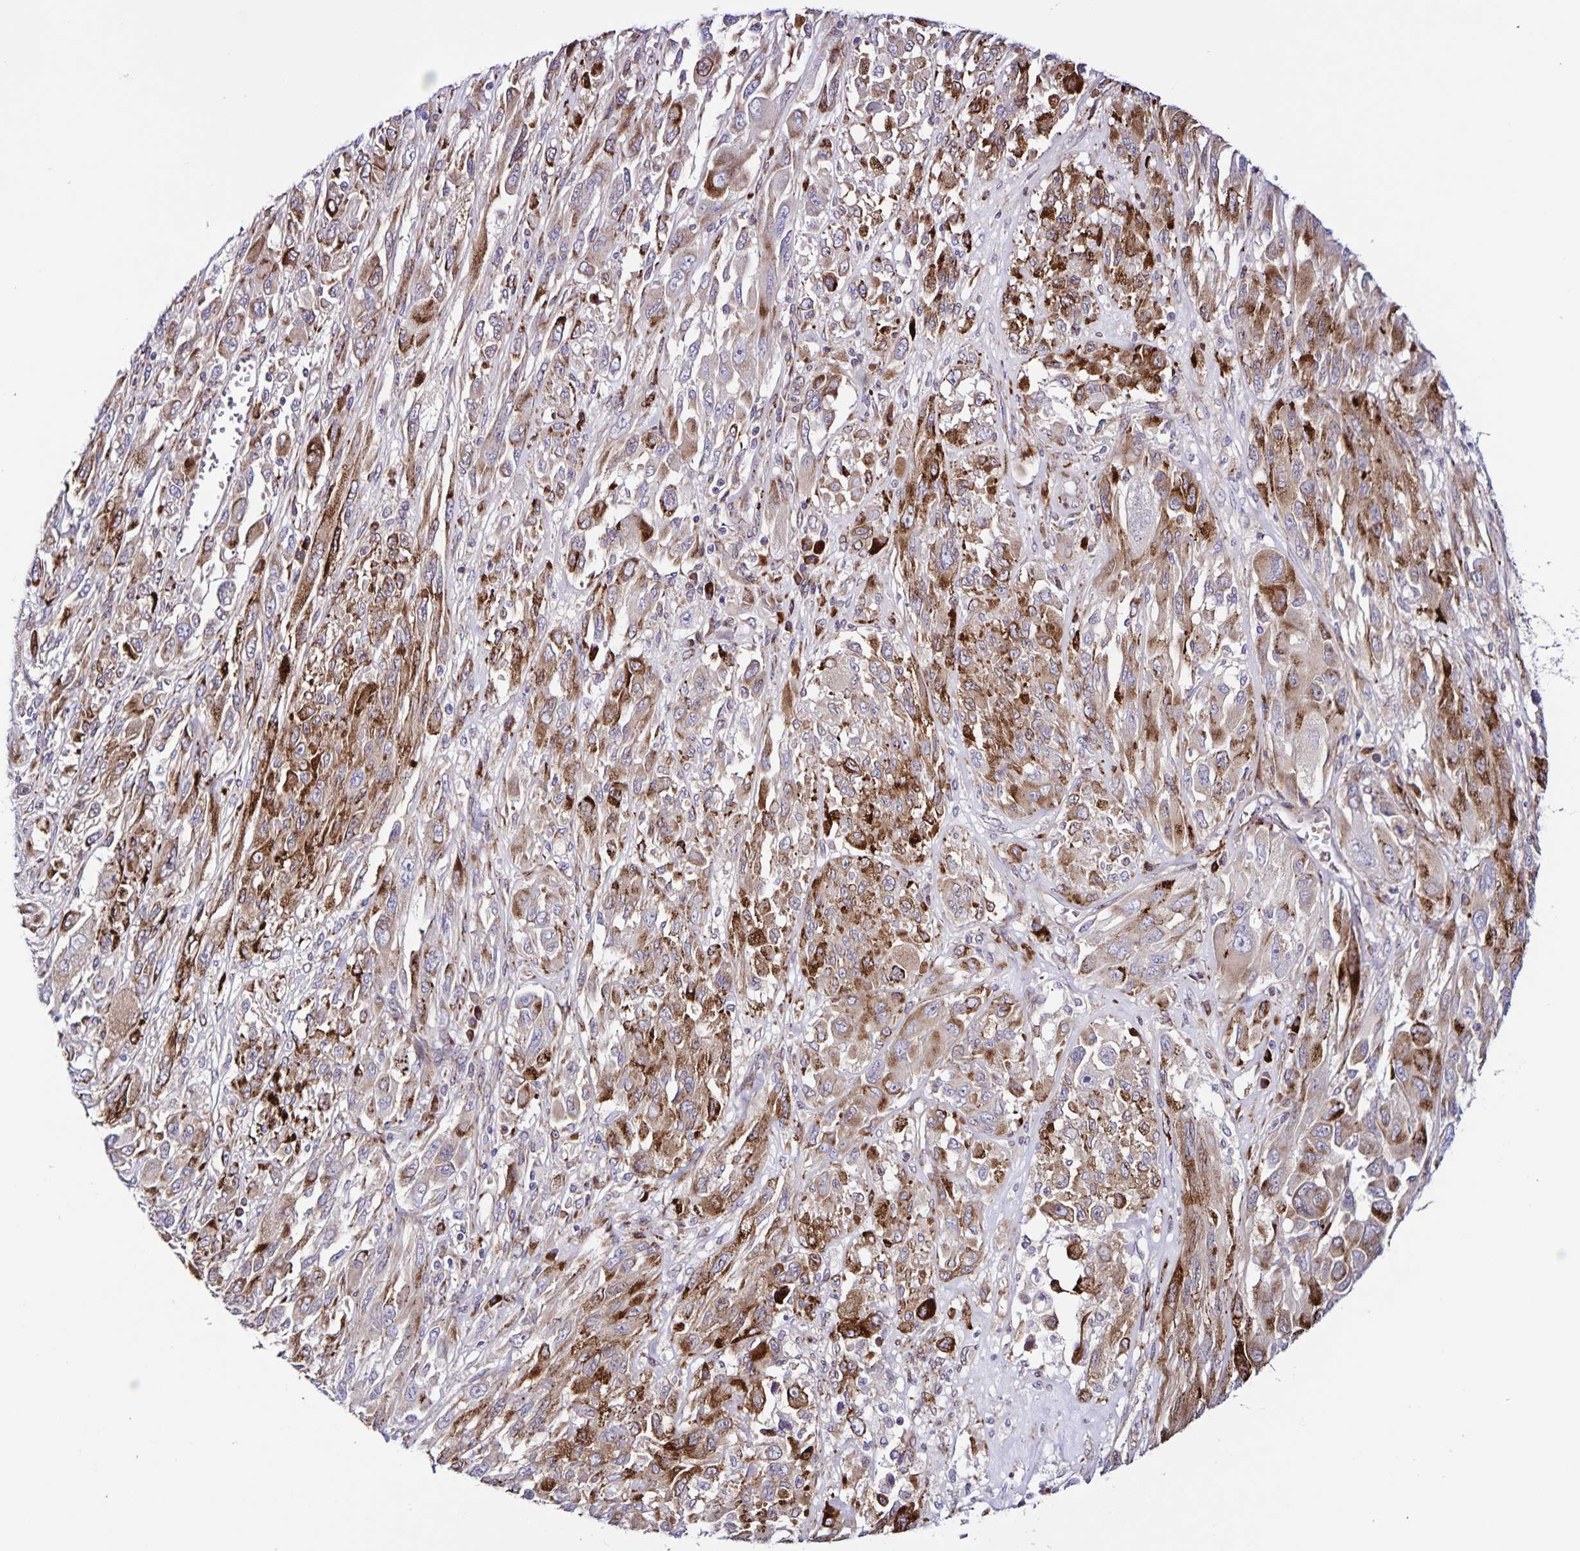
{"staining": {"intensity": "moderate", "quantity": "25%-75%", "location": "cytoplasmic/membranous"}, "tissue": "melanoma", "cell_type": "Tumor cells", "image_type": "cancer", "snomed": [{"axis": "morphology", "description": "Malignant melanoma, NOS"}, {"axis": "topography", "description": "Skin"}], "caption": "An IHC photomicrograph of neoplastic tissue is shown. Protein staining in brown labels moderate cytoplasmic/membranous positivity in melanoma within tumor cells.", "gene": "OSBPL5", "patient": {"sex": "female", "age": 91}}